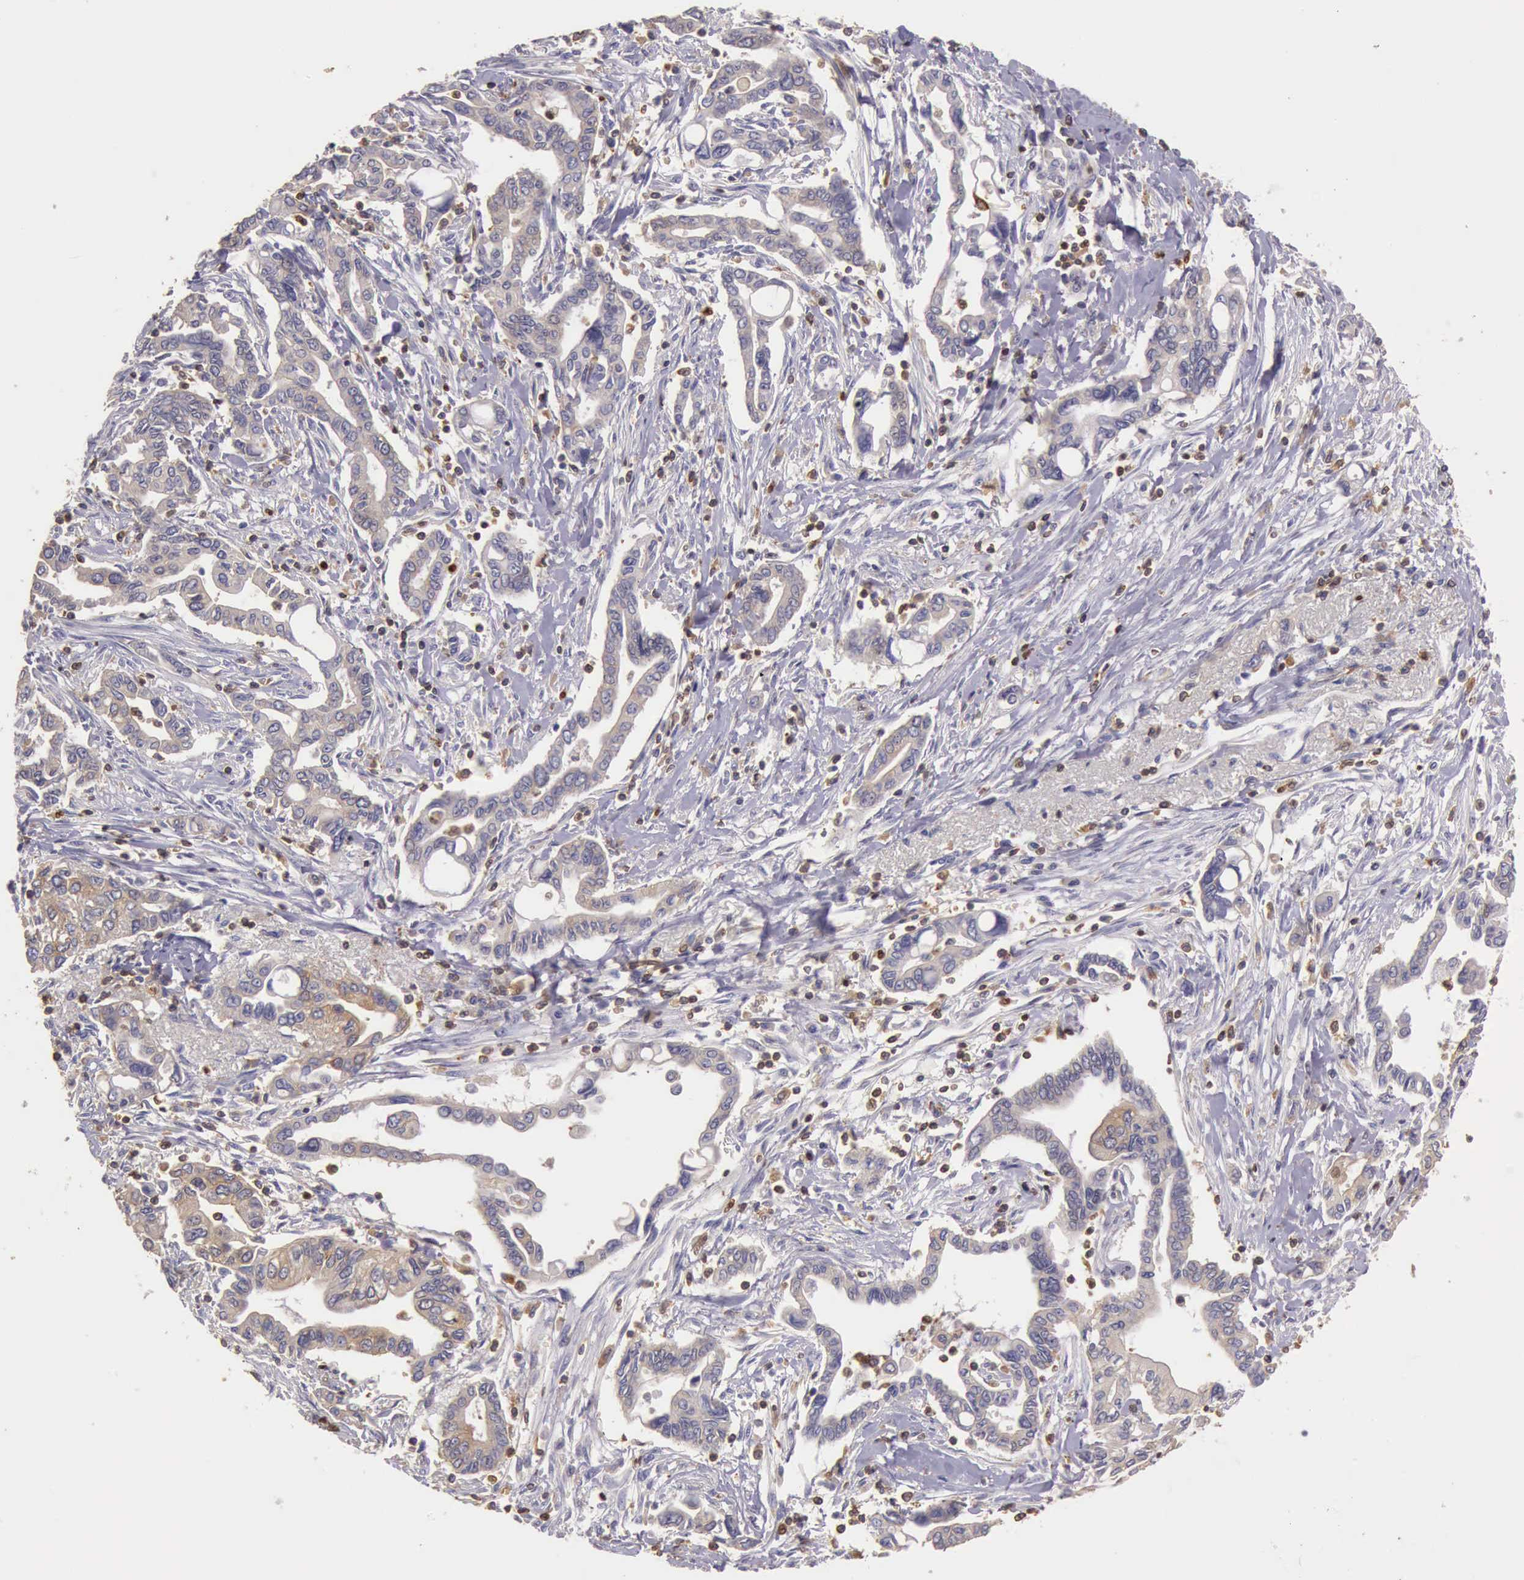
{"staining": {"intensity": "weak", "quantity": "25%-75%", "location": "cytoplasmic/membranous"}, "tissue": "pancreatic cancer", "cell_type": "Tumor cells", "image_type": "cancer", "snomed": [{"axis": "morphology", "description": "Adenocarcinoma, NOS"}, {"axis": "topography", "description": "Pancreas"}], "caption": "Immunohistochemistry (IHC) of adenocarcinoma (pancreatic) shows low levels of weak cytoplasmic/membranous positivity in about 25%-75% of tumor cells. Nuclei are stained in blue.", "gene": "ARHGAP4", "patient": {"sex": "female", "age": 57}}